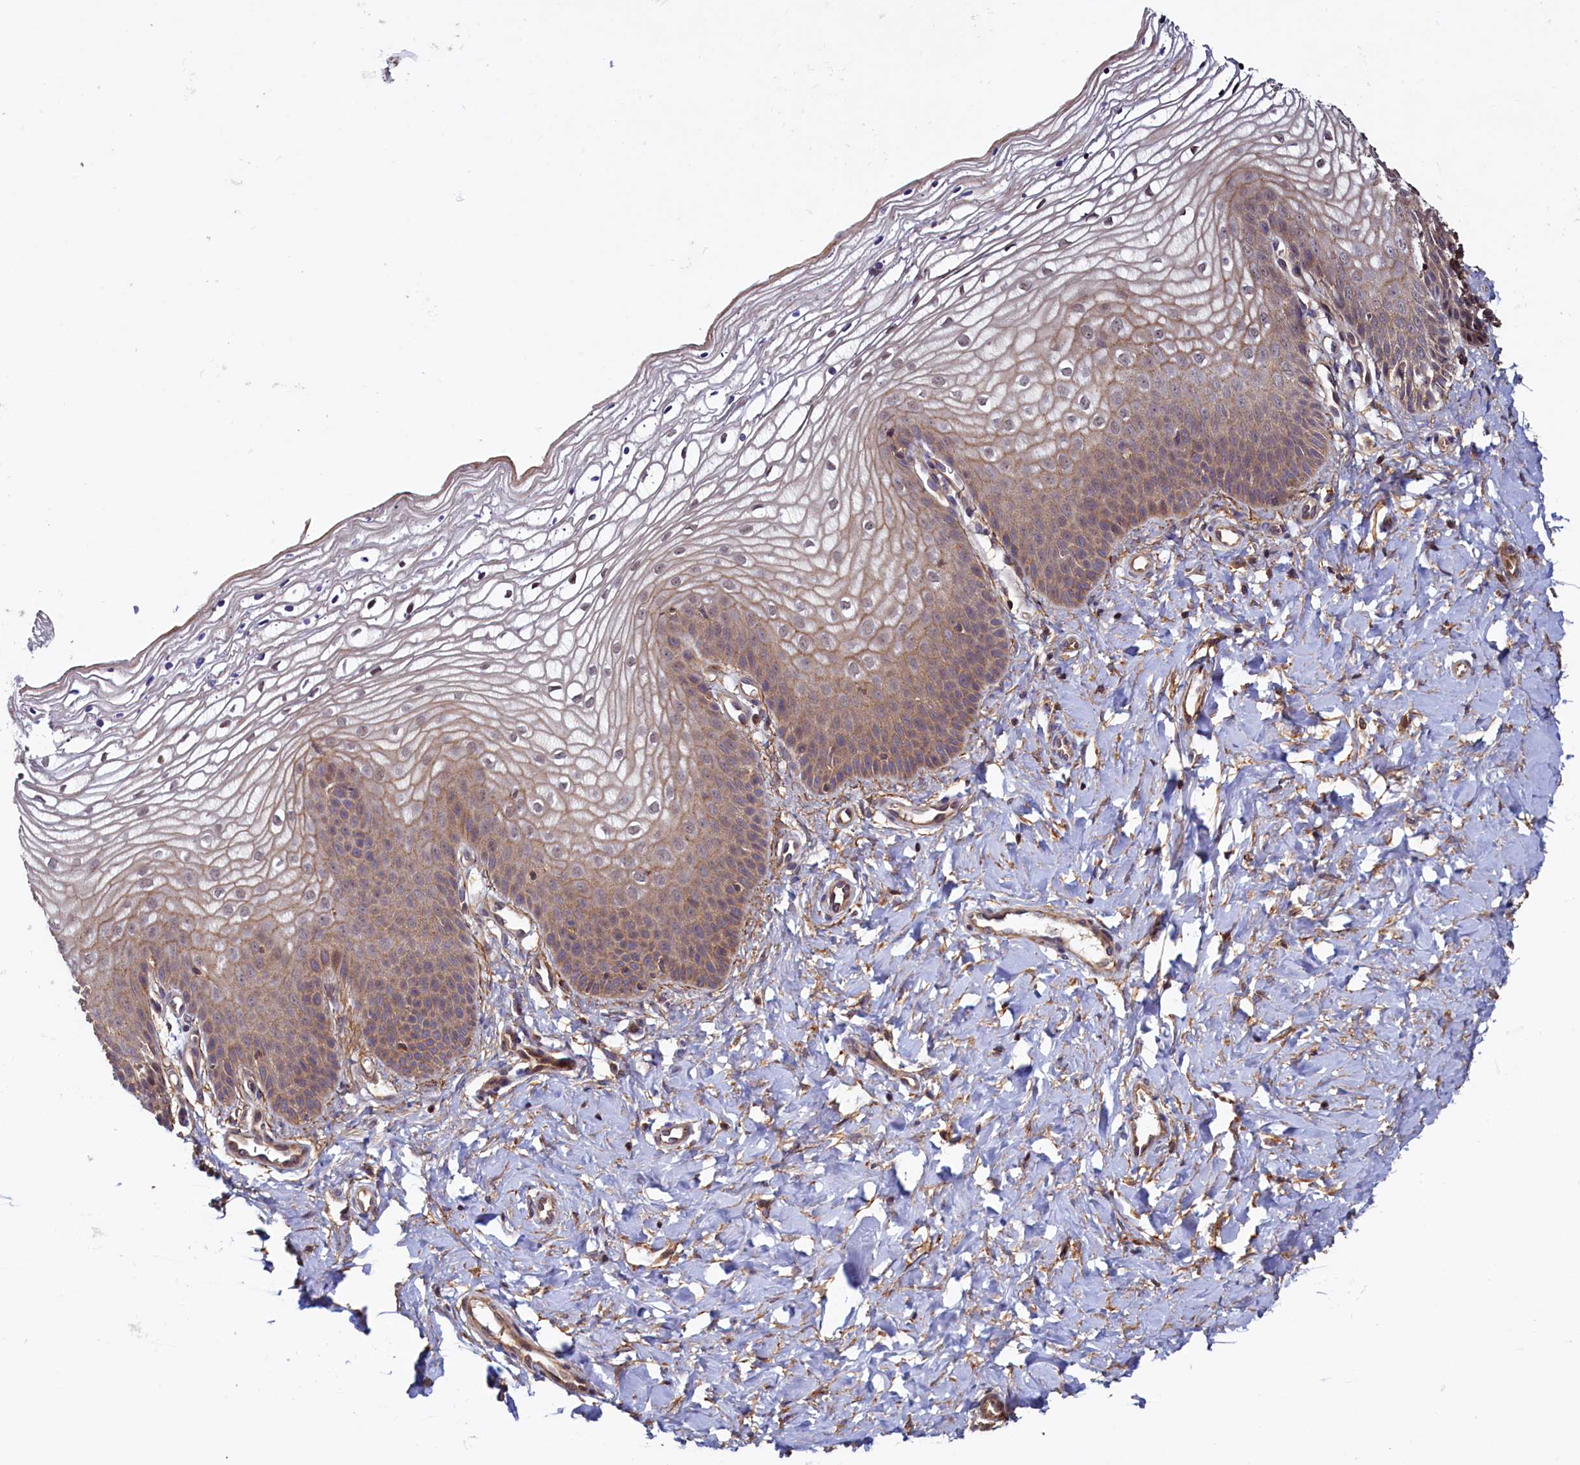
{"staining": {"intensity": "moderate", "quantity": ">75%", "location": "cytoplasmic/membranous"}, "tissue": "vagina", "cell_type": "Squamous epithelial cells", "image_type": "normal", "snomed": [{"axis": "morphology", "description": "Normal tissue, NOS"}, {"axis": "topography", "description": "Vagina"}], "caption": "Protein expression analysis of normal vagina reveals moderate cytoplasmic/membranous staining in approximately >75% of squamous epithelial cells.", "gene": "DUOXA1", "patient": {"sex": "female", "age": 68}}